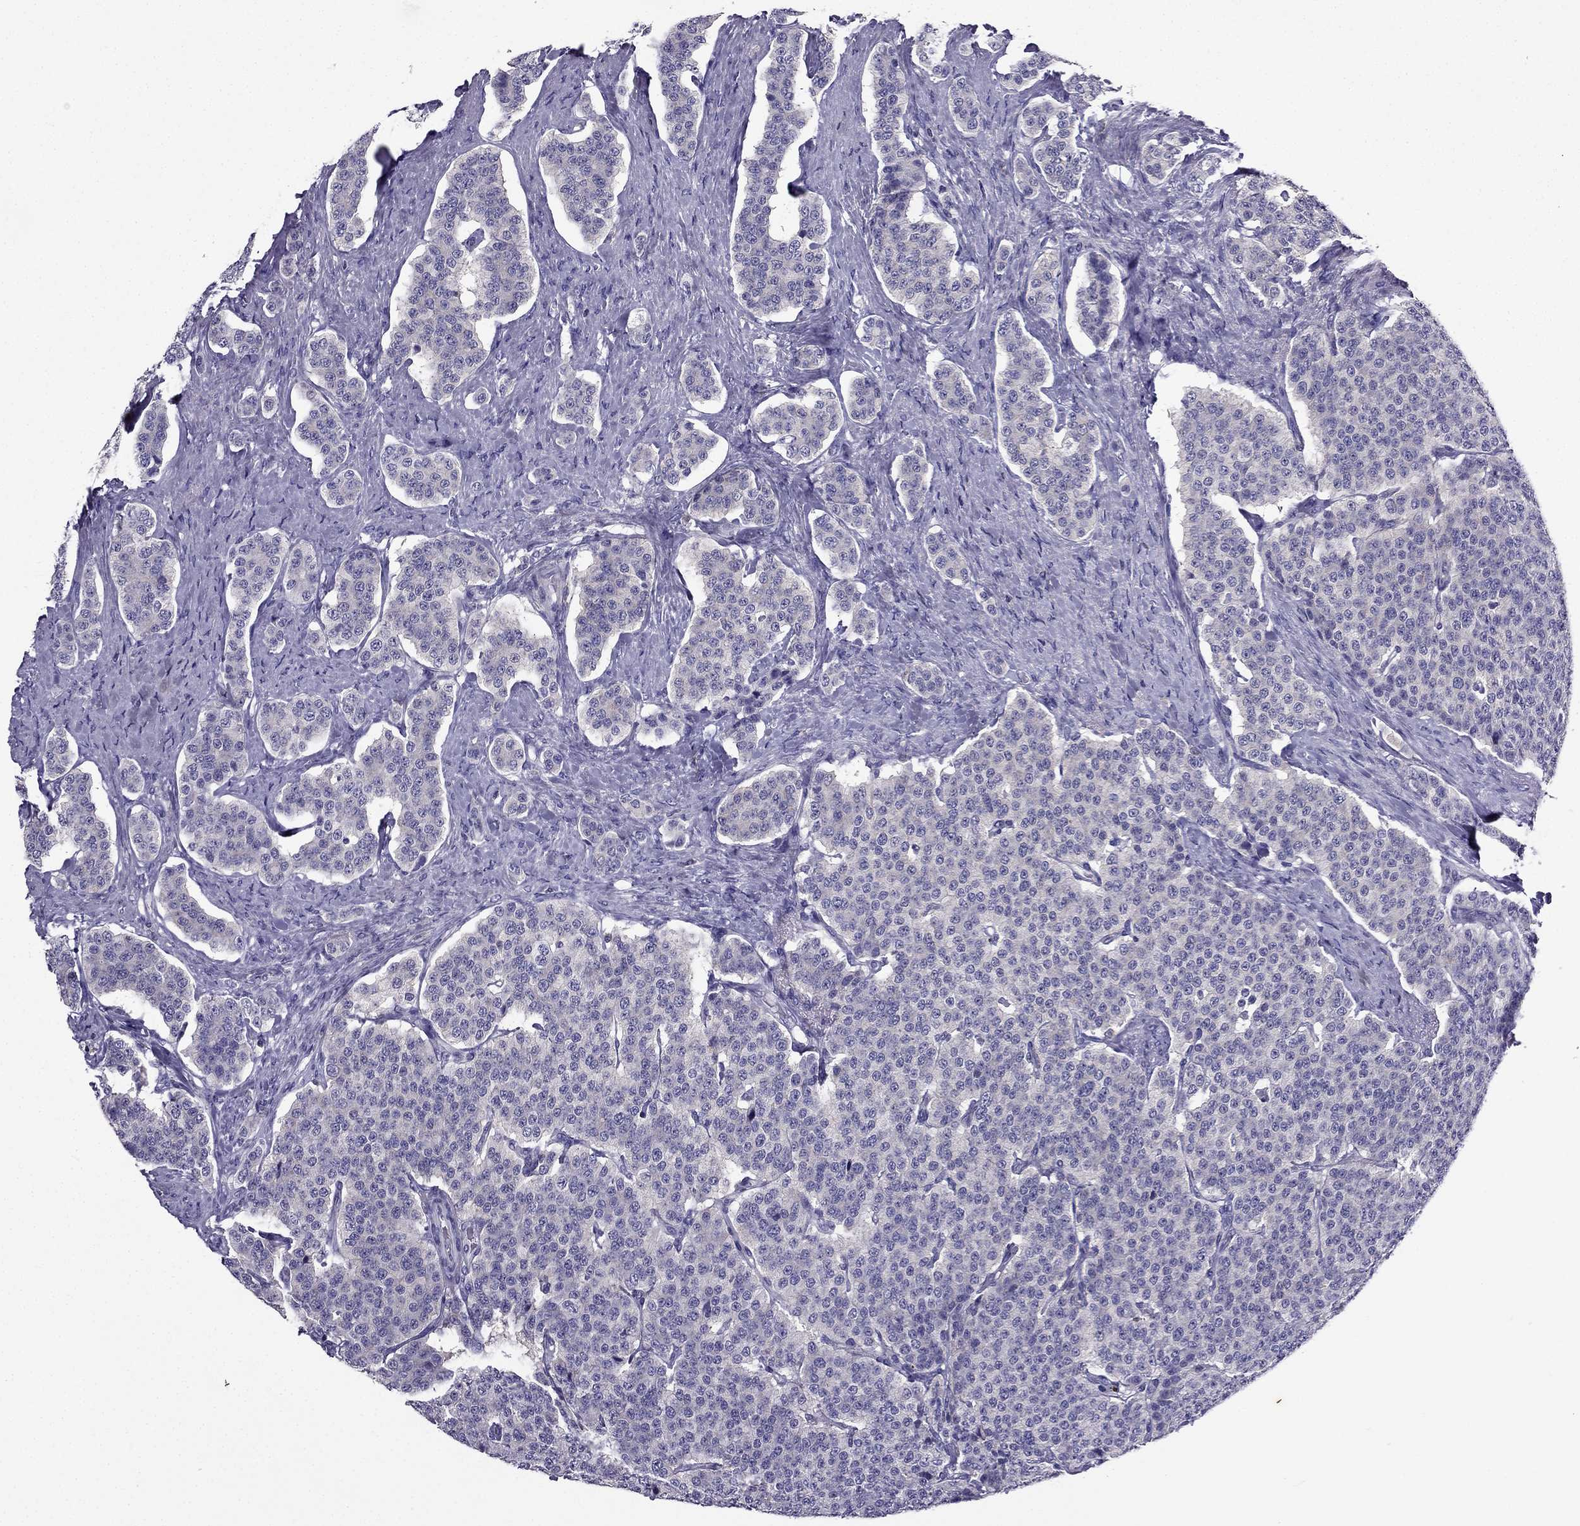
{"staining": {"intensity": "negative", "quantity": "none", "location": "none"}, "tissue": "carcinoid", "cell_type": "Tumor cells", "image_type": "cancer", "snomed": [{"axis": "morphology", "description": "Carcinoid, malignant, NOS"}, {"axis": "topography", "description": "Small intestine"}], "caption": "IHC of human carcinoid demonstrates no staining in tumor cells.", "gene": "AAK1", "patient": {"sex": "female", "age": 58}}